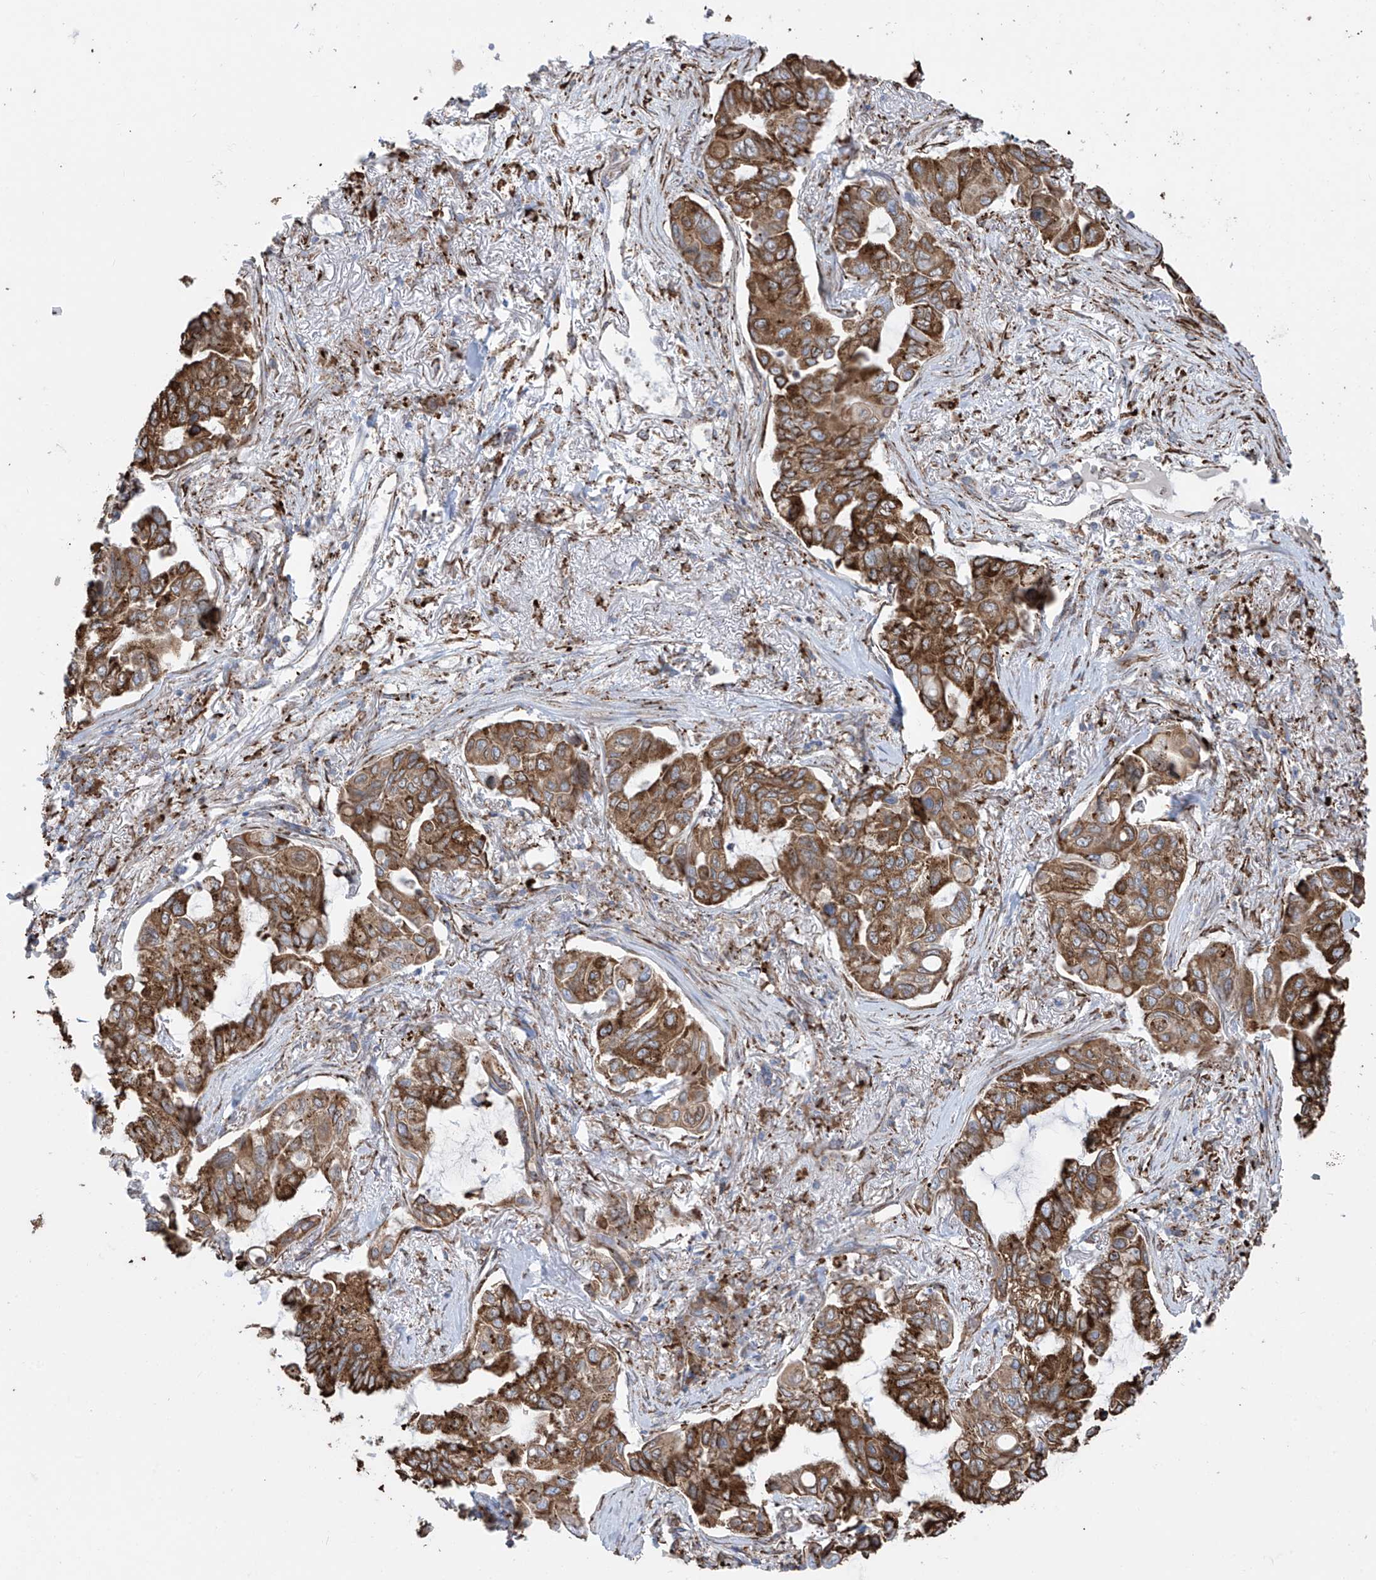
{"staining": {"intensity": "strong", "quantity": ">75%", "location": "cytoplasmic/membranous"}, "tissue": "lung cancer", "cell_type": "Tumor cells", "image_type": "cancer", "snomed": [{"axis": "morphology", "description": "Adenocarcinoma, NOS"}, {"axis": "topography", "description": "Lung"}], "caption": "Lung adenocarcinoma stained with a brown dye shows strong cytoplasmic/membranous positive positivity in approximately >75% of tumor cells.", "gene": "ZNF354C", "patient": {"sex": "male", "age": 64}}